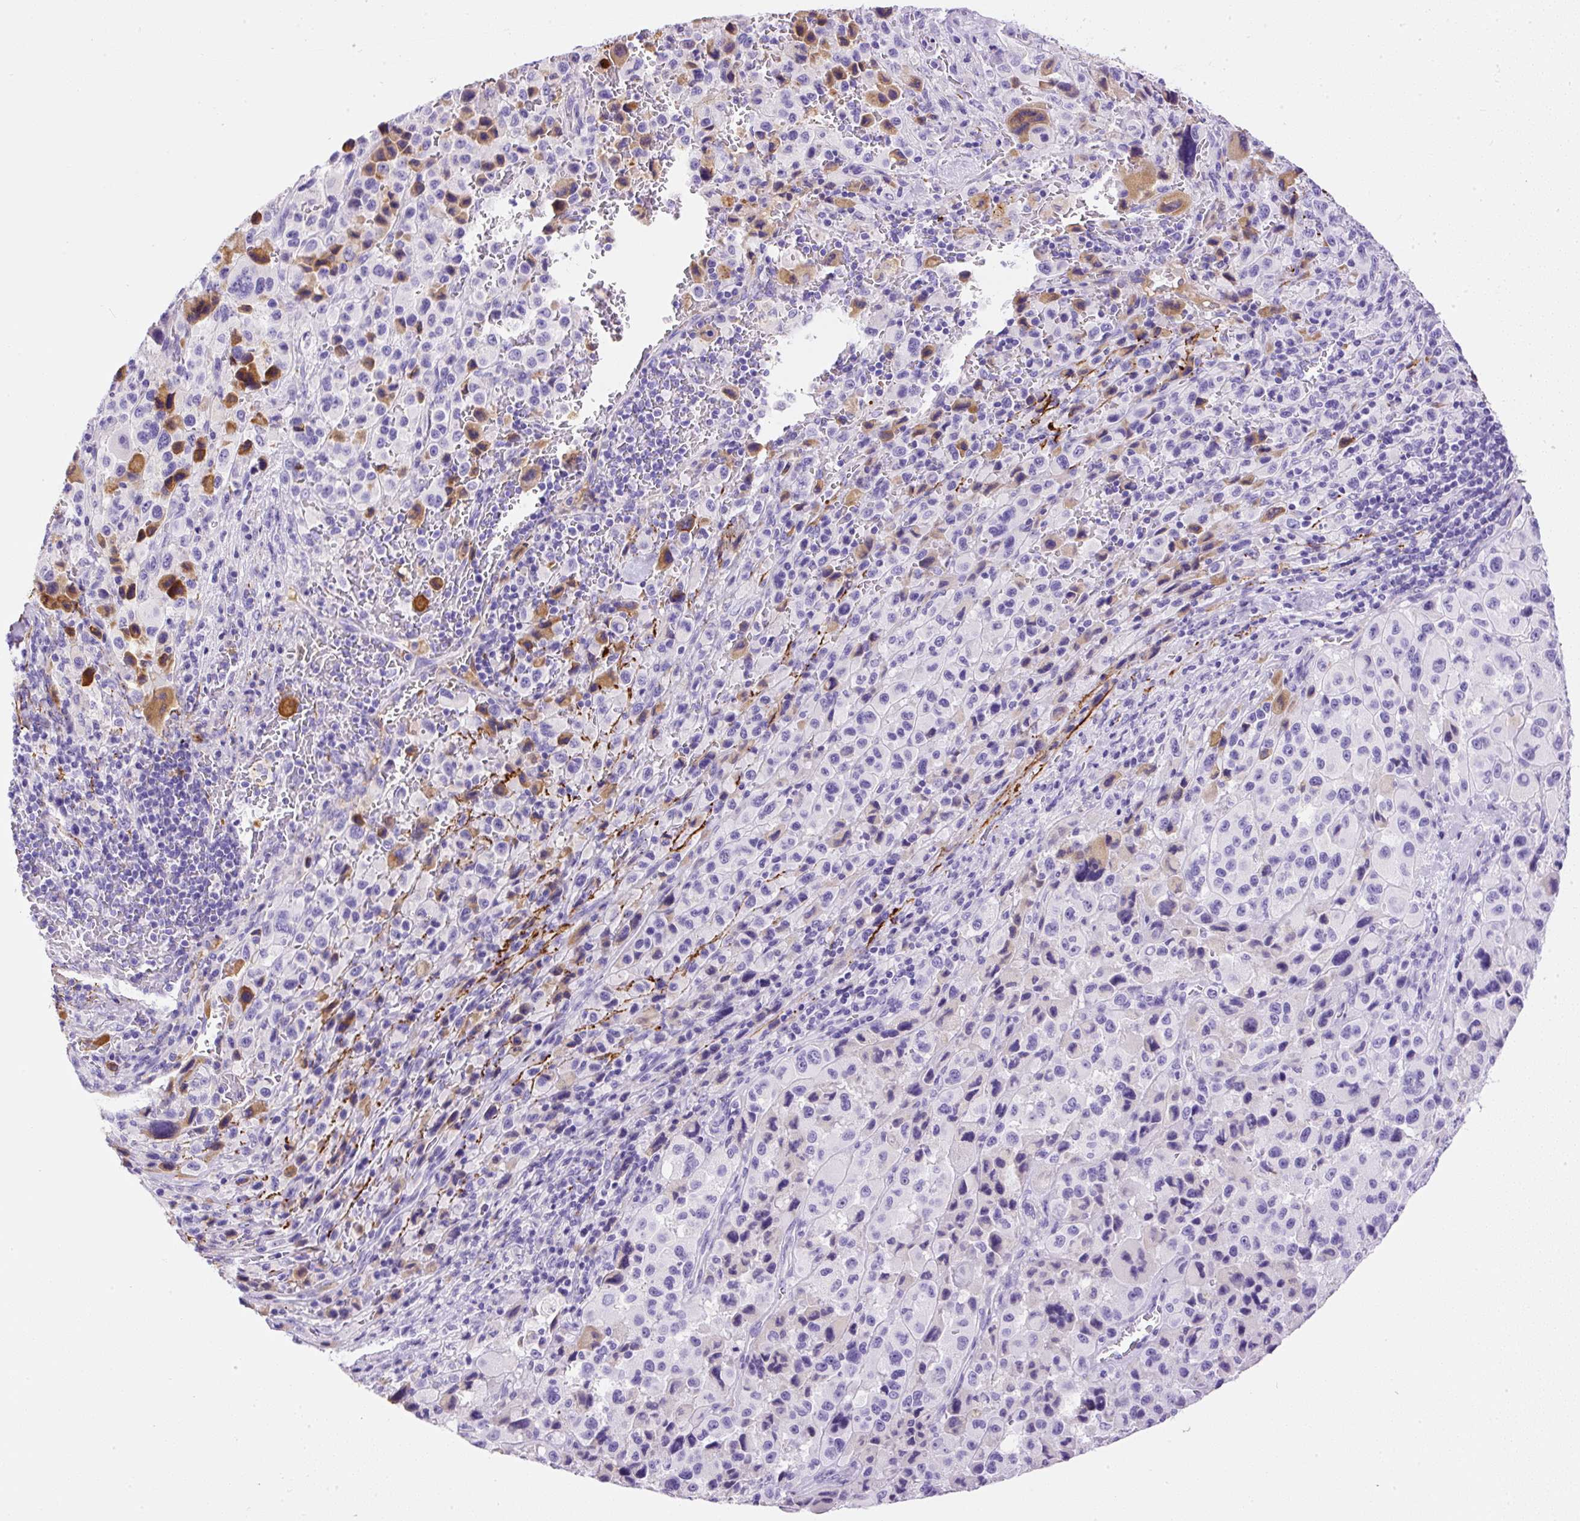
{"staining": {"intensity": "weak", "quantity": "<25%", "location": "cytoplasmic/membranous"}, "tissue": "melanoma", "cell_type": "Tumor cells", "image_type": "cancer", "snomed": [{"axis": "morphology", "description": "Malignant melanoma, Metastatic site"}, {"axis": "topography", "description": "Lymph node"}], "caption": "Tumor cells show no significant positivity in malignant melanoma (metastatic site).", "gene": "APCS", "patient": {"sex": "female", "age": 65}}